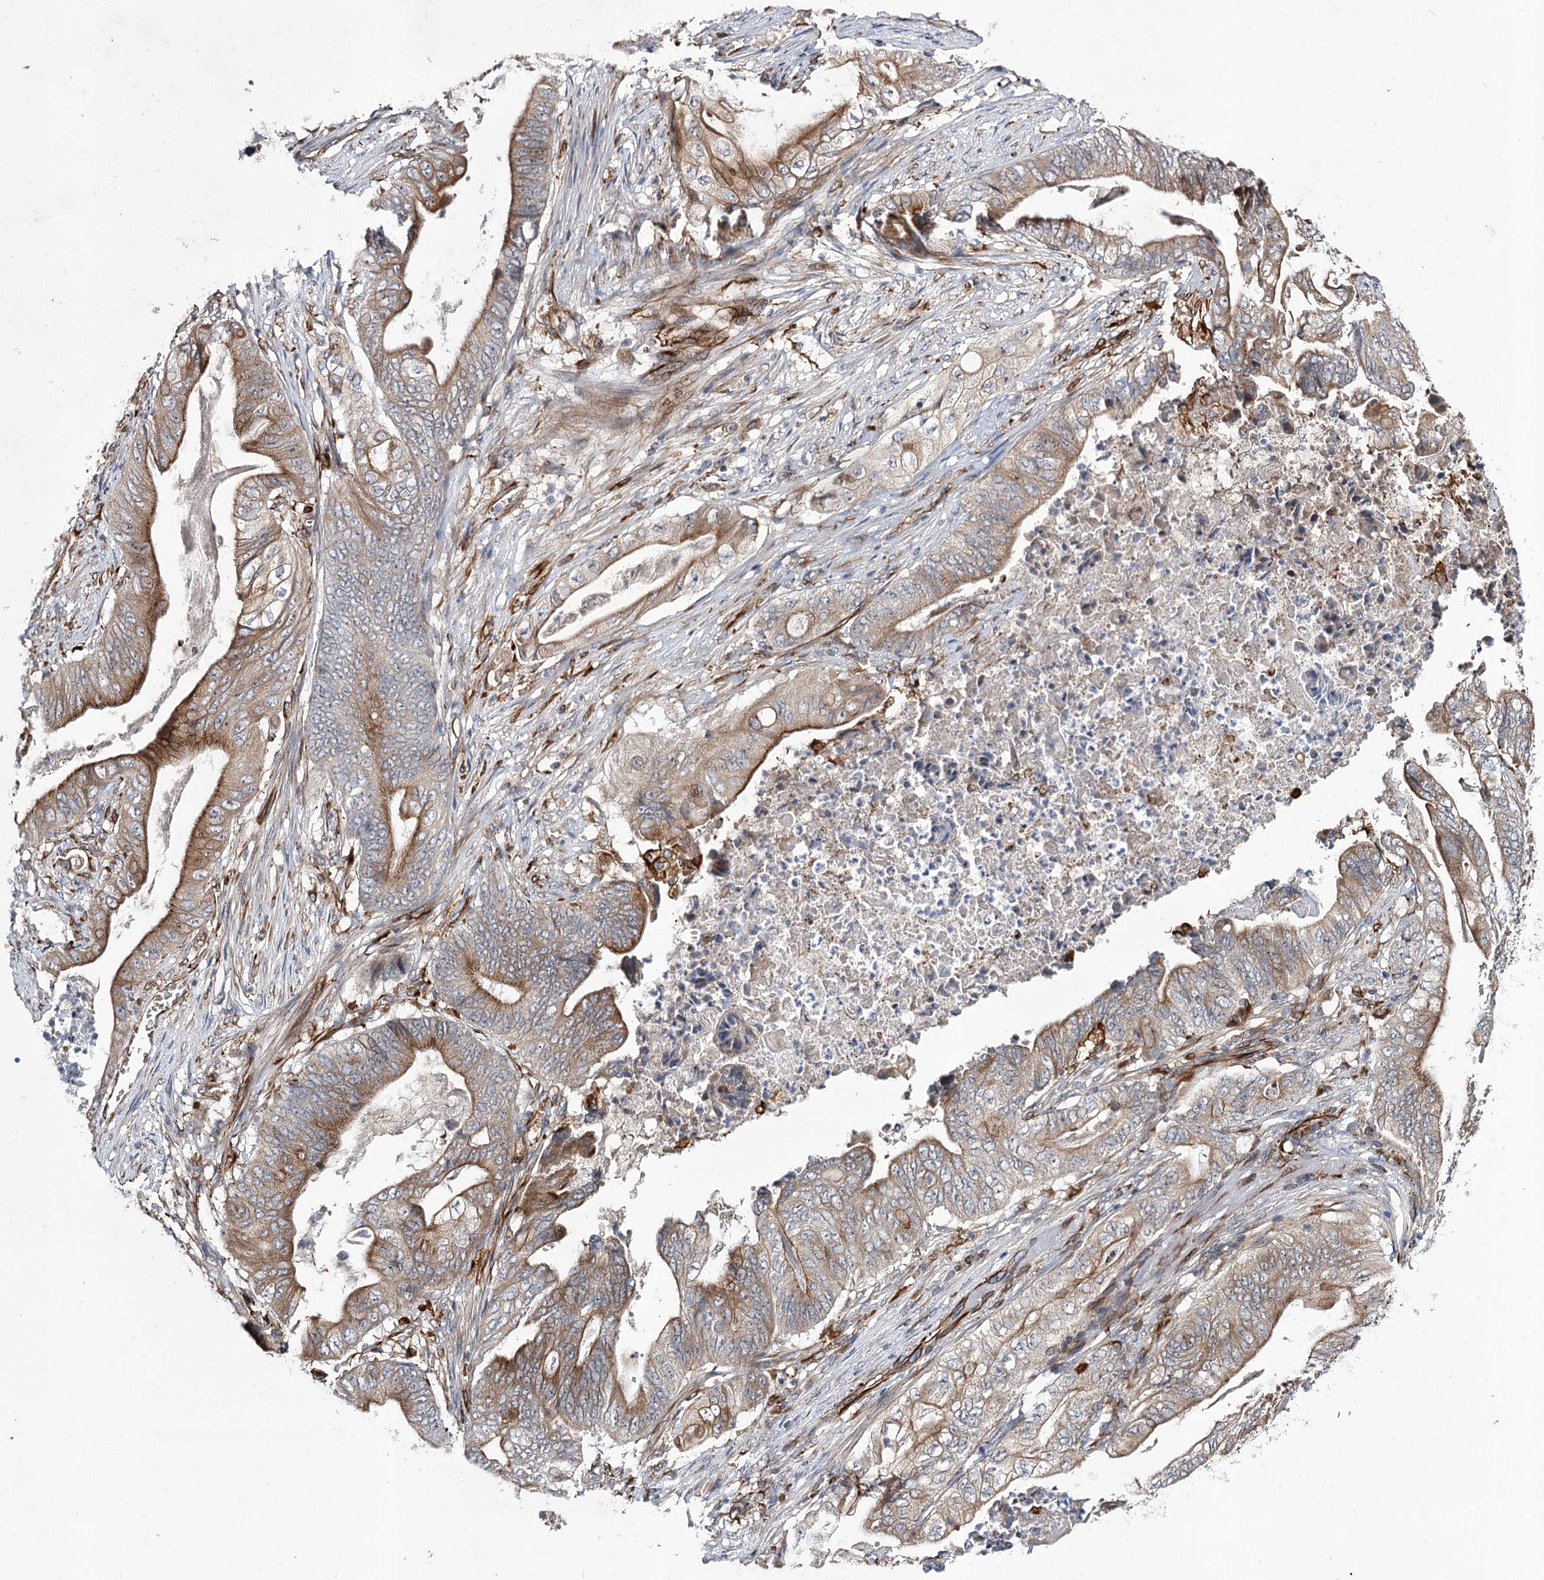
{"staining": {"intensity": "moderate", "quantity": "25%-75%", "location": "cytoplasmic/membranous"}, "tissue": "stomach cancer", "cell_type": "Tumor cells", "image_type": "cancer", "snomed": [{"axis": "morphology", "description": "Adenocarcinoma, NOS"}, {"axis": "topography", "description": "Stomach"}], "caption": "Protein analysis of stomach adenocarcinoma tissue reveals moderate cytoplasmic/membranous staining in approximately 25%-75% of tumor cells. (DAB IHC with brightfield microscopy, high magnification).", "gene": "DPEP2", "patient": {"sex": "female", "age": 73}}